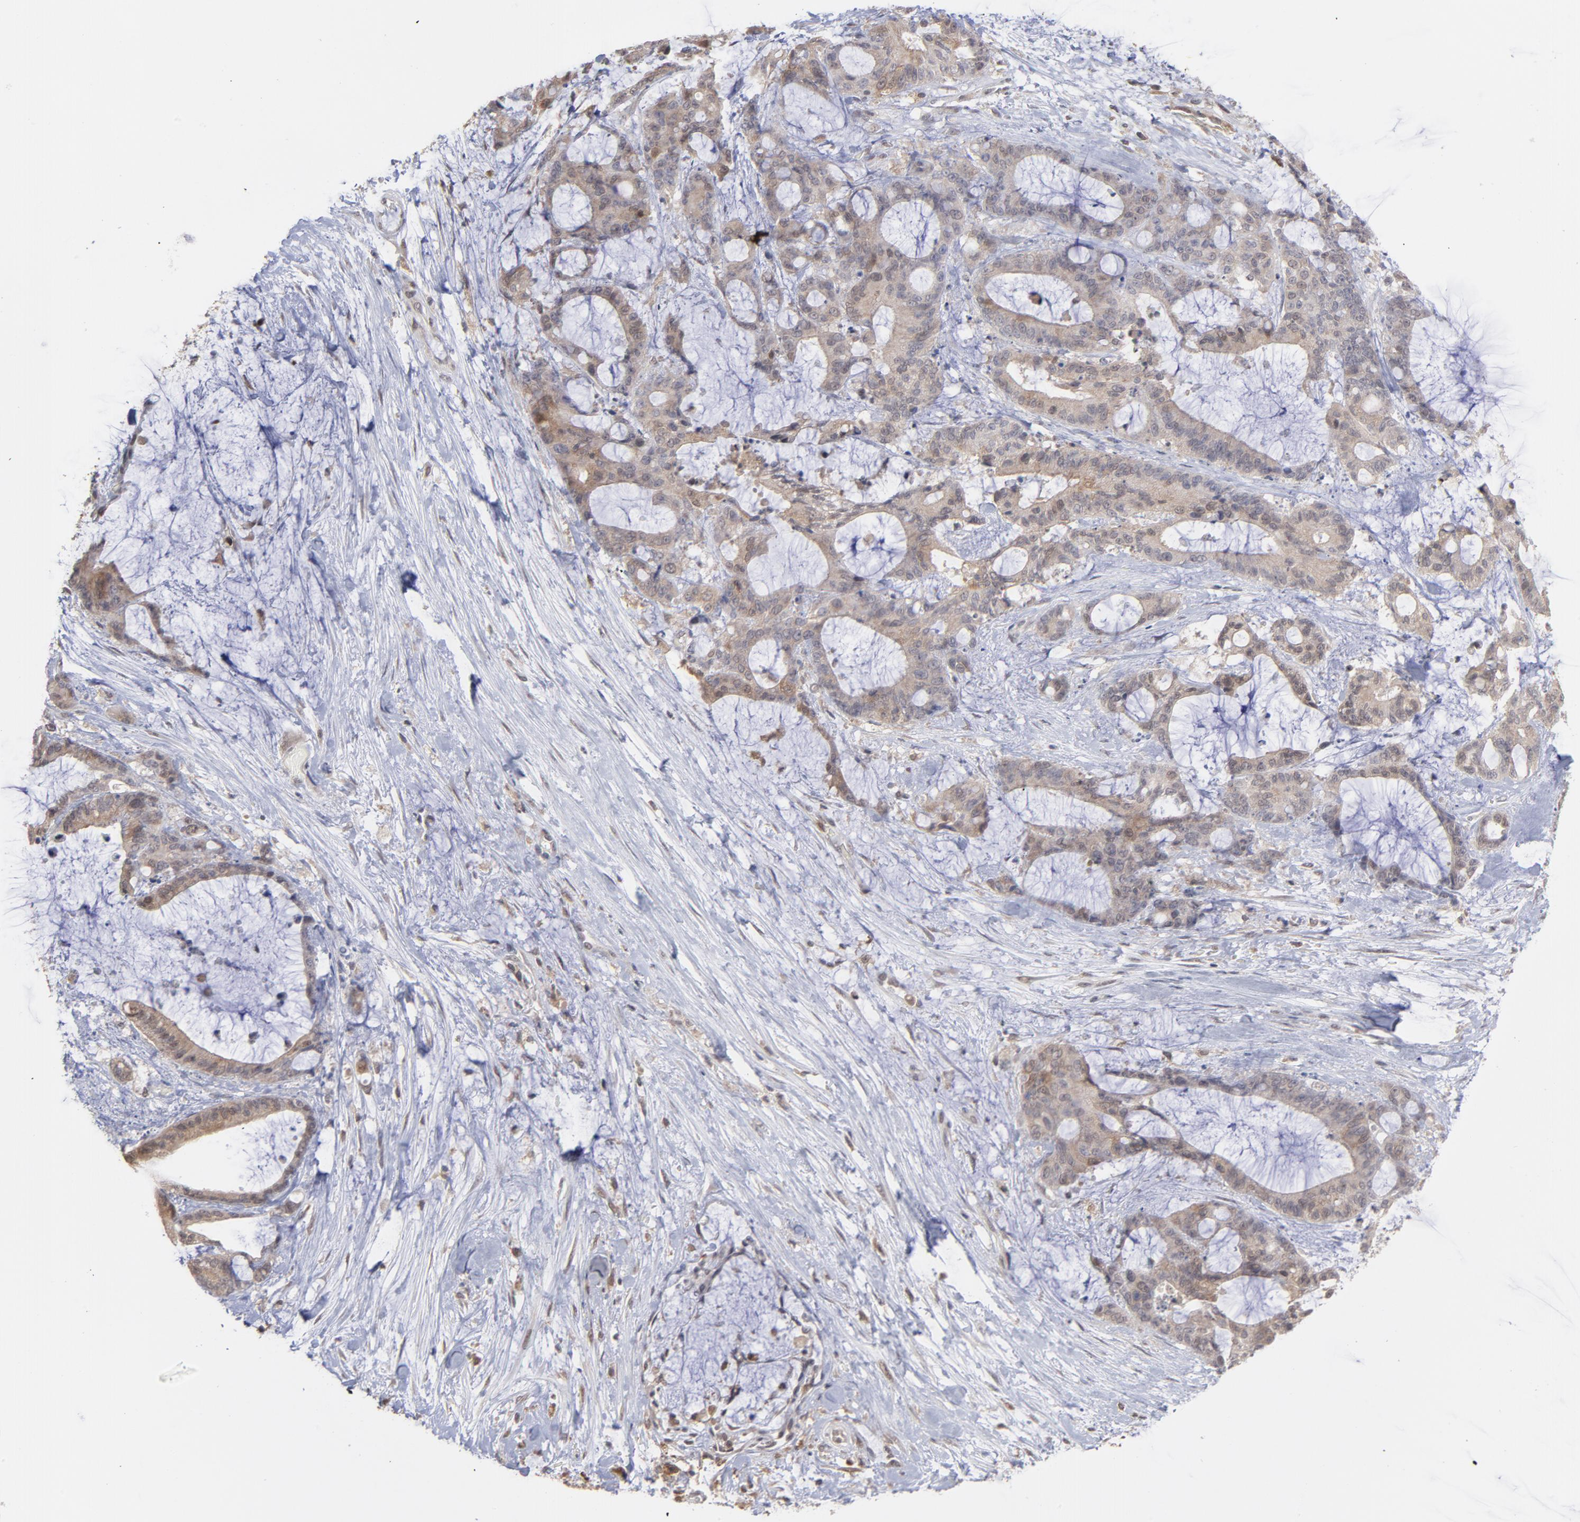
{"staining": {"intensity": "weak", "quantity": ">75%", "location": "cytoplasmic/membranous"}, "tissue": "liver cancer", "cell_type": "Tumor cells", "image_type": "cancer", "snomed": [{"axis": "morphology", "description": "Cholangiocarcinoma"}, {"axis": "topography", "description": "Liver"}], "caption": "An image of liver cancer (cholangiocarcinoma) stained for a protein exhibits weak cytoplasmic/membranous brown staining in tumor cells. The protein is stained brown, and the nuclei are stained in blue (DAB (3,3'-diaminobenzidine) IHC with brightfield microscopy, high magnification).", "gene": "OAS1", "patient": {"sex": "female", "age": 73}}